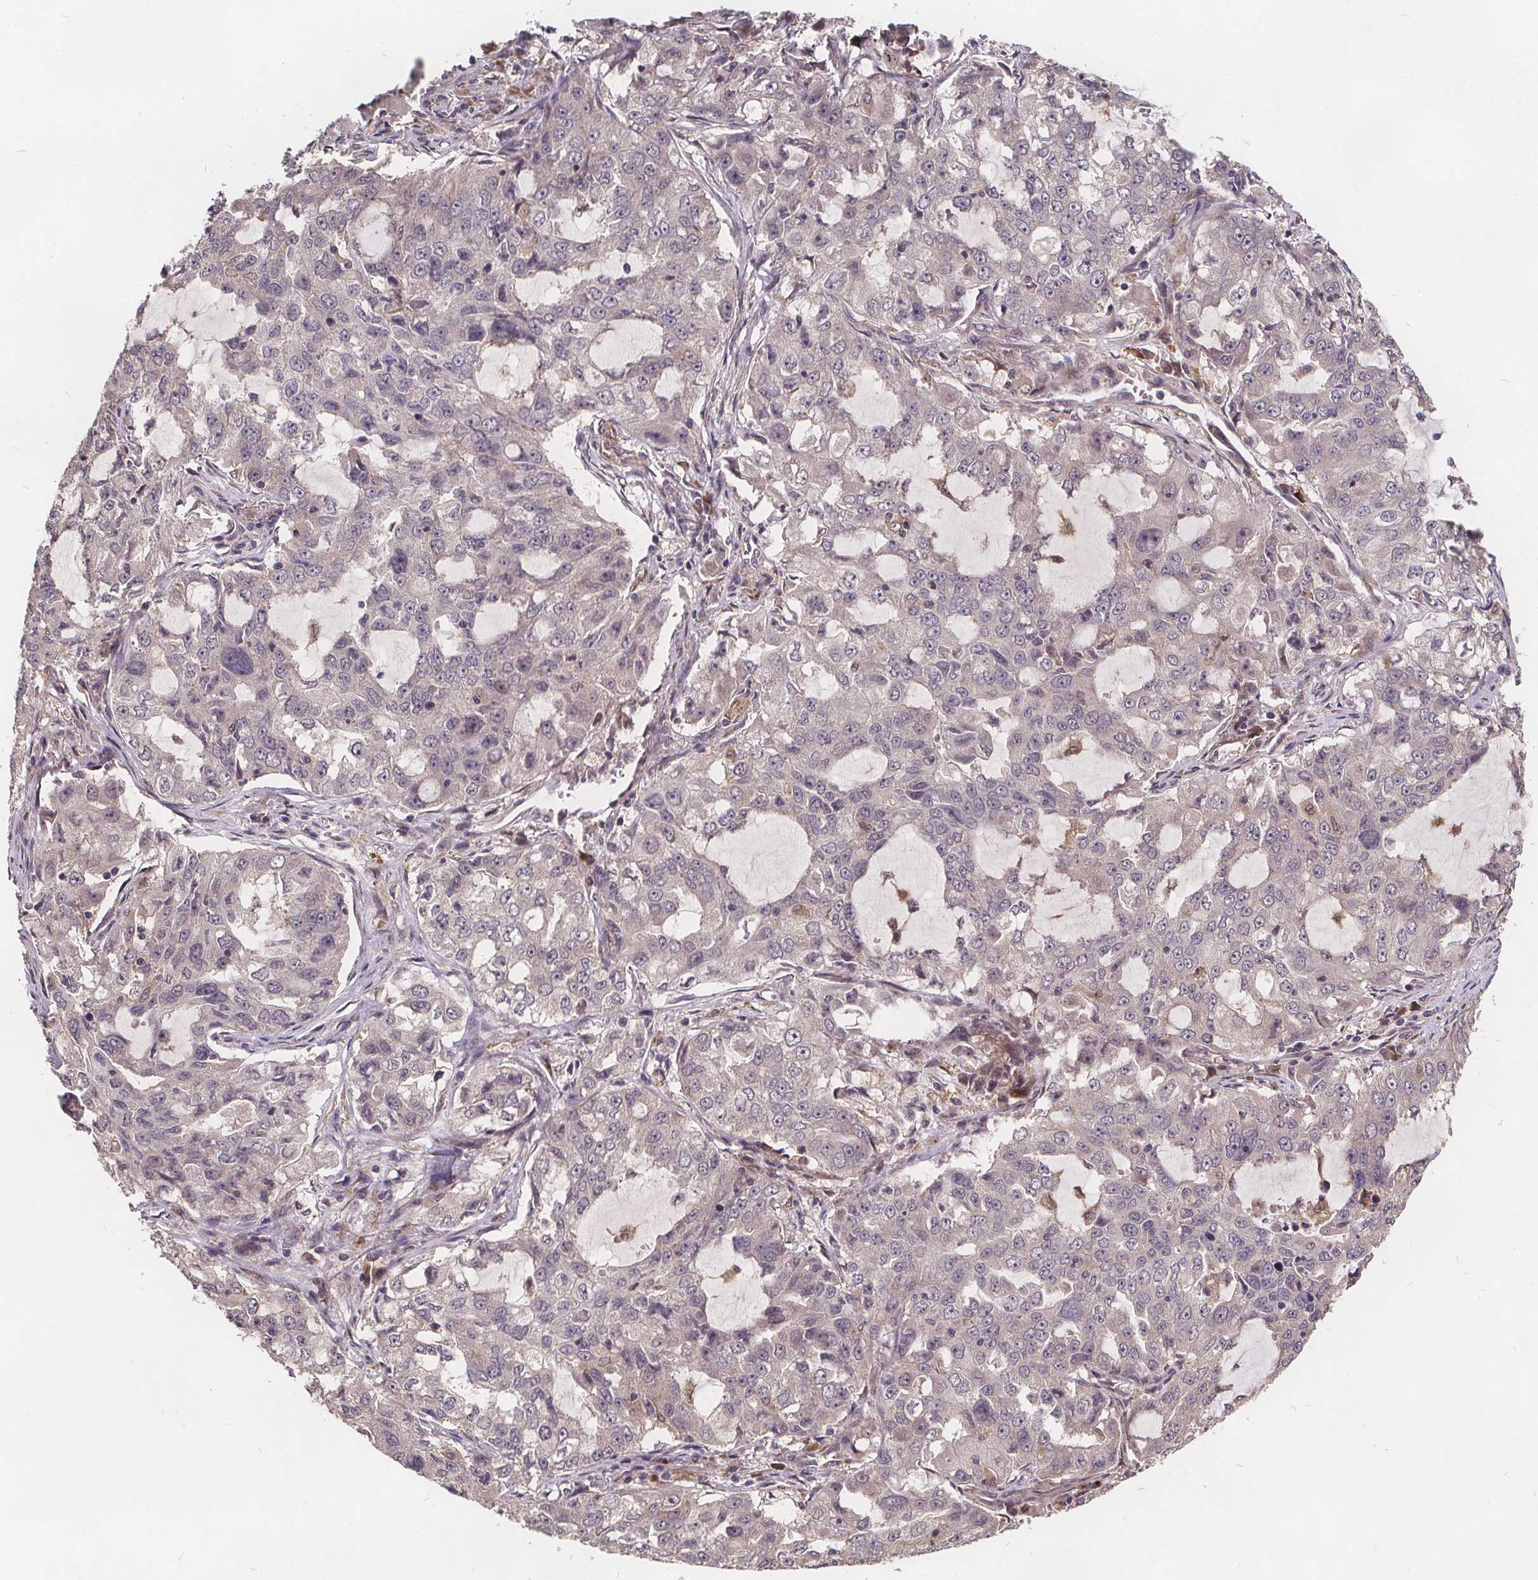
{"staining": {"intensity": "negative", "quantity": "none", "location": "none"}, "tissue": "lung cancer", "cell_type": "Tumor cells", "image_type": "cancer", "snomed": [{"axis": "morphology", "description": "Adenocarcinoma, NOS"}, {"axis": "topography", "description": "Lung"}], "caption": "High power microscopy image of an IHC image of lung cancer (adenocarcinoma), revealing no significant positivity in tumor cells.", "gene": "USP9X", "patient": {"sex": "female", "age": 61}}